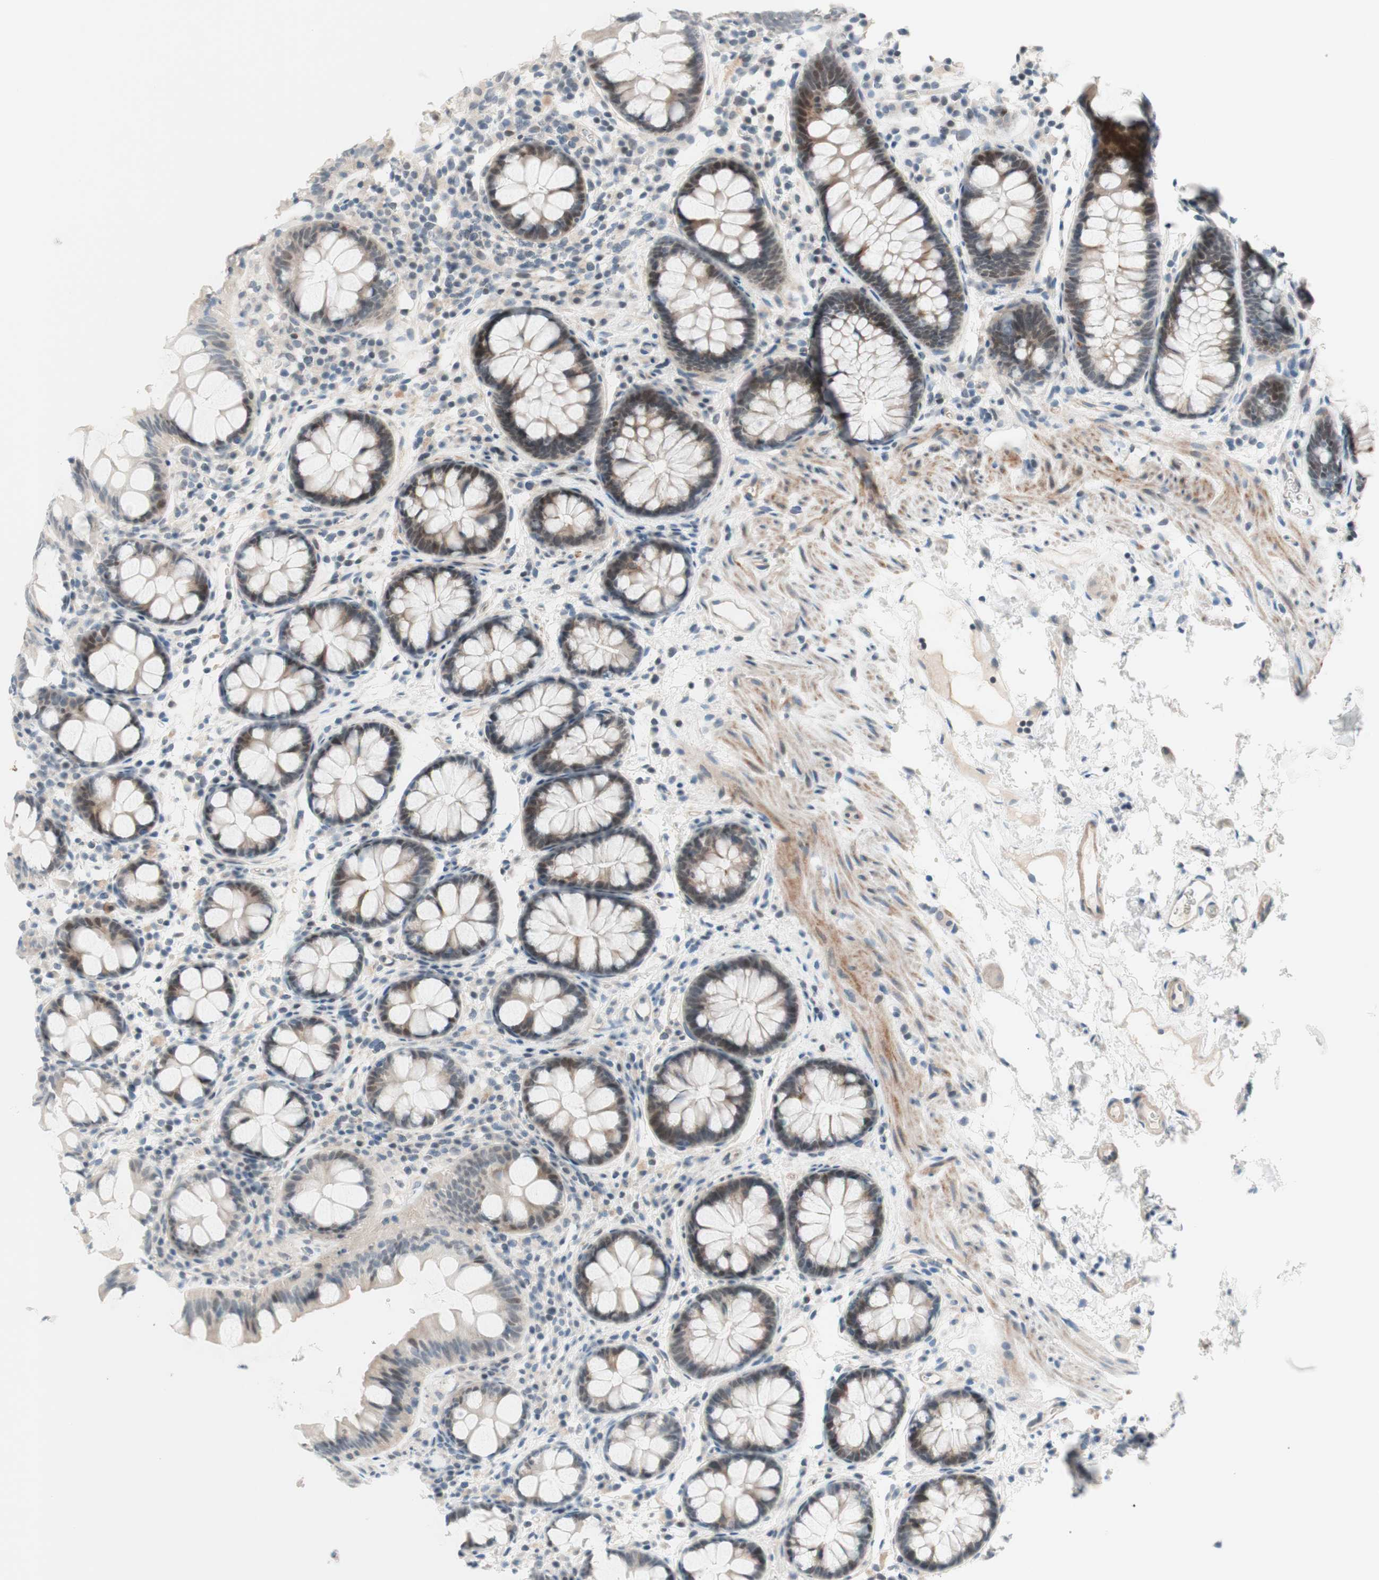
{"staining": {"intensity": "weak", "quantity": ">75%", "location": "cytoplasmic/membranous,nuclear"}, "tissue": "colon", "cell_type": "Endothelial cells", "image_type": "normal", "snomed": [{"axis": "morphology", "description": "Normal tissue, NOS"}, {"axis": "topography", "description": "Colon"}], "caption": "This photomicrograph exhibits unremarkable colon stained with immunohistochemistry to label a protein in brown. The cytoplasmic/membranous,nuclear of endothelial cells show weak positivity for the protein. Nuclei are counter-stained blue.", "gene": "JPH1", "patient": {"sex": "female", "age": 80}}